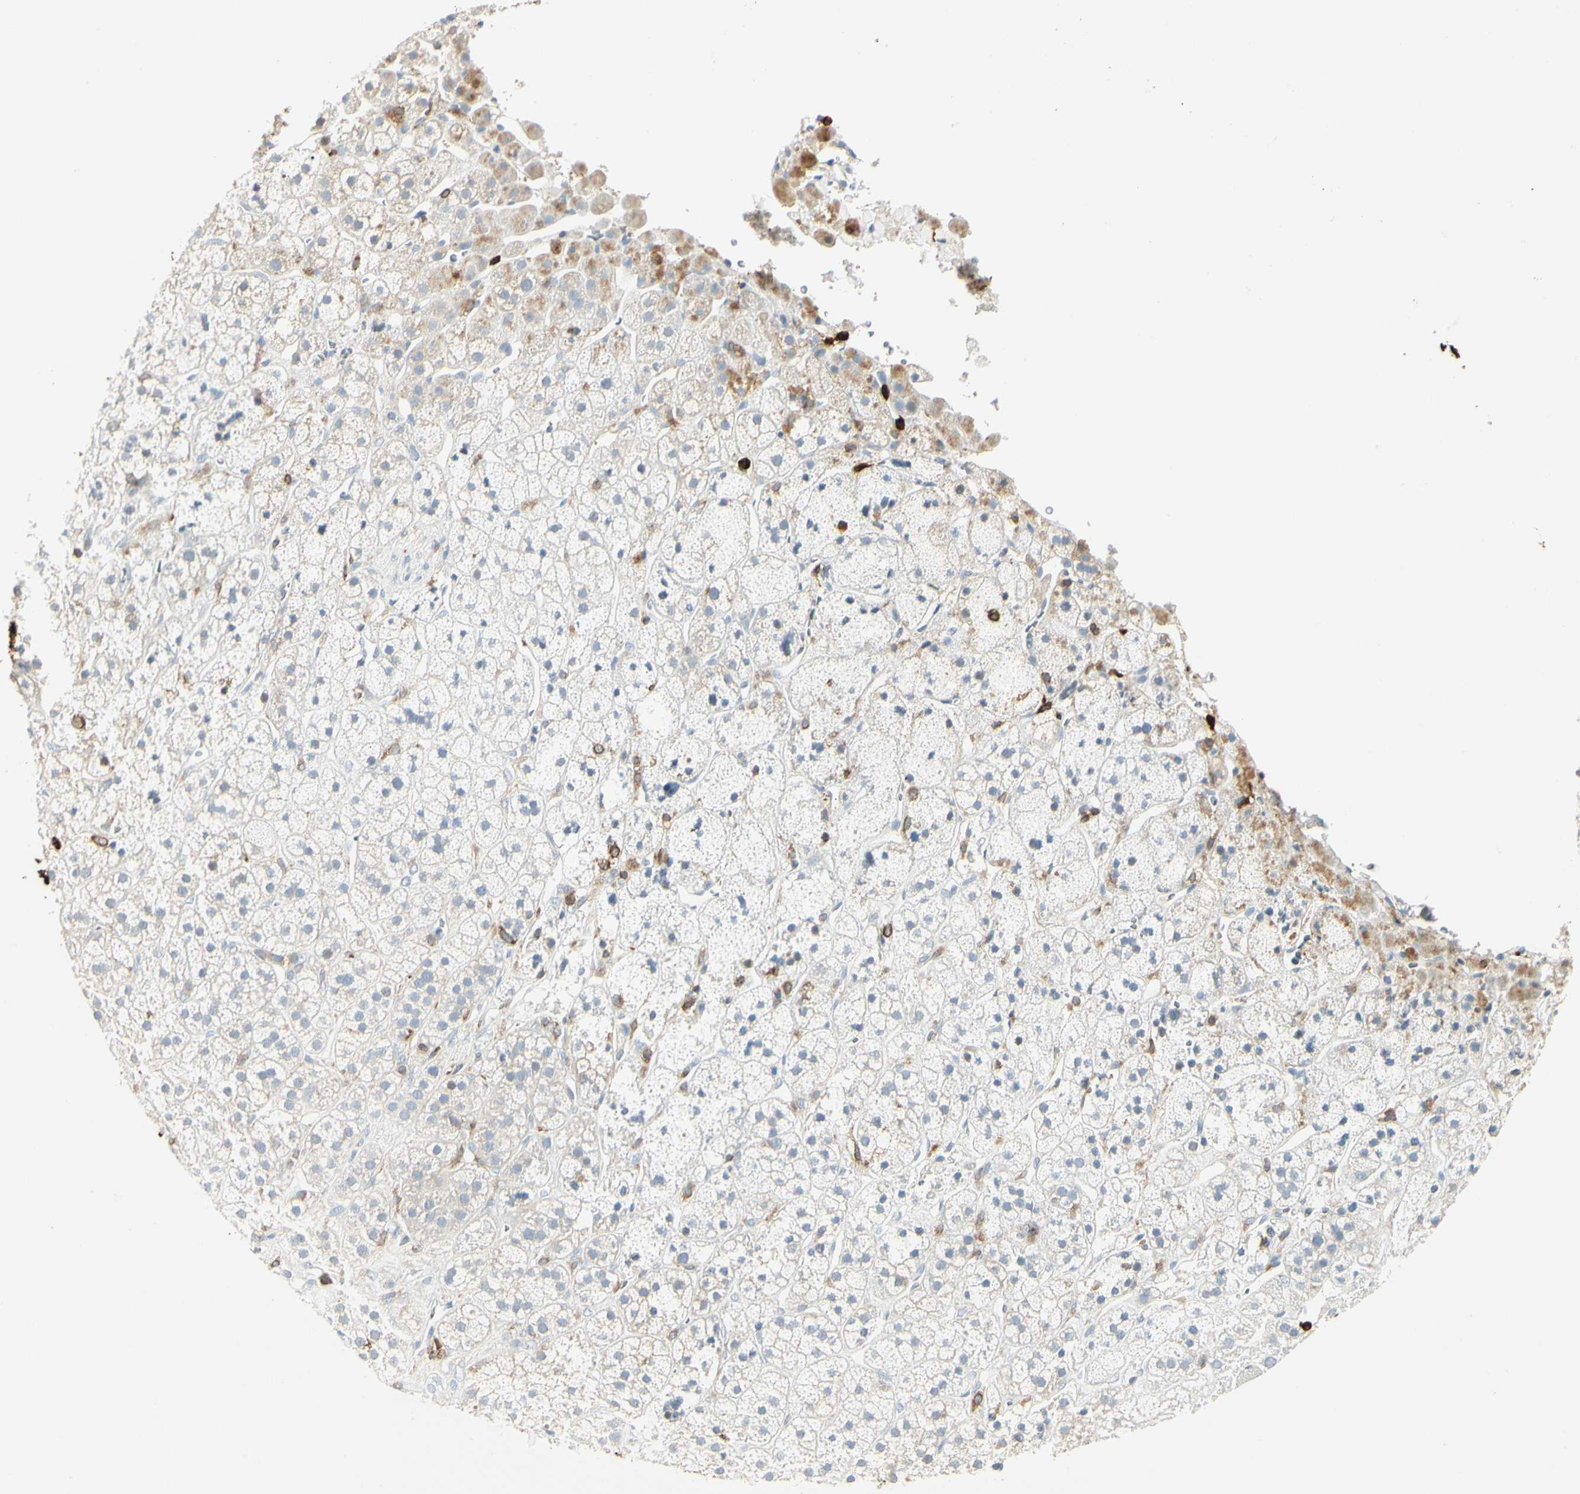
{"staining": {"intensity": "moderate", "quantity": "<25%", "location": "cytoplasmic/membranous"}, "tissue": "adrenal gland", "cell_type": "Glandular cells", "image_type": "normal", "snomed": [{"axis": "morphology", "description": "Normal tissue, NOS"}, {"axis": "topography", "description": "Adrenal gland"}], "caption": "This image displays immunohistochemistry (IHC) staining of unremarkable adrenal gland, with low moderate cytoplasmic/membranous positivity in about <25% of glandular cells.", "gene": "ITGB2", "patient": {"sex": "male", "age": 56}}